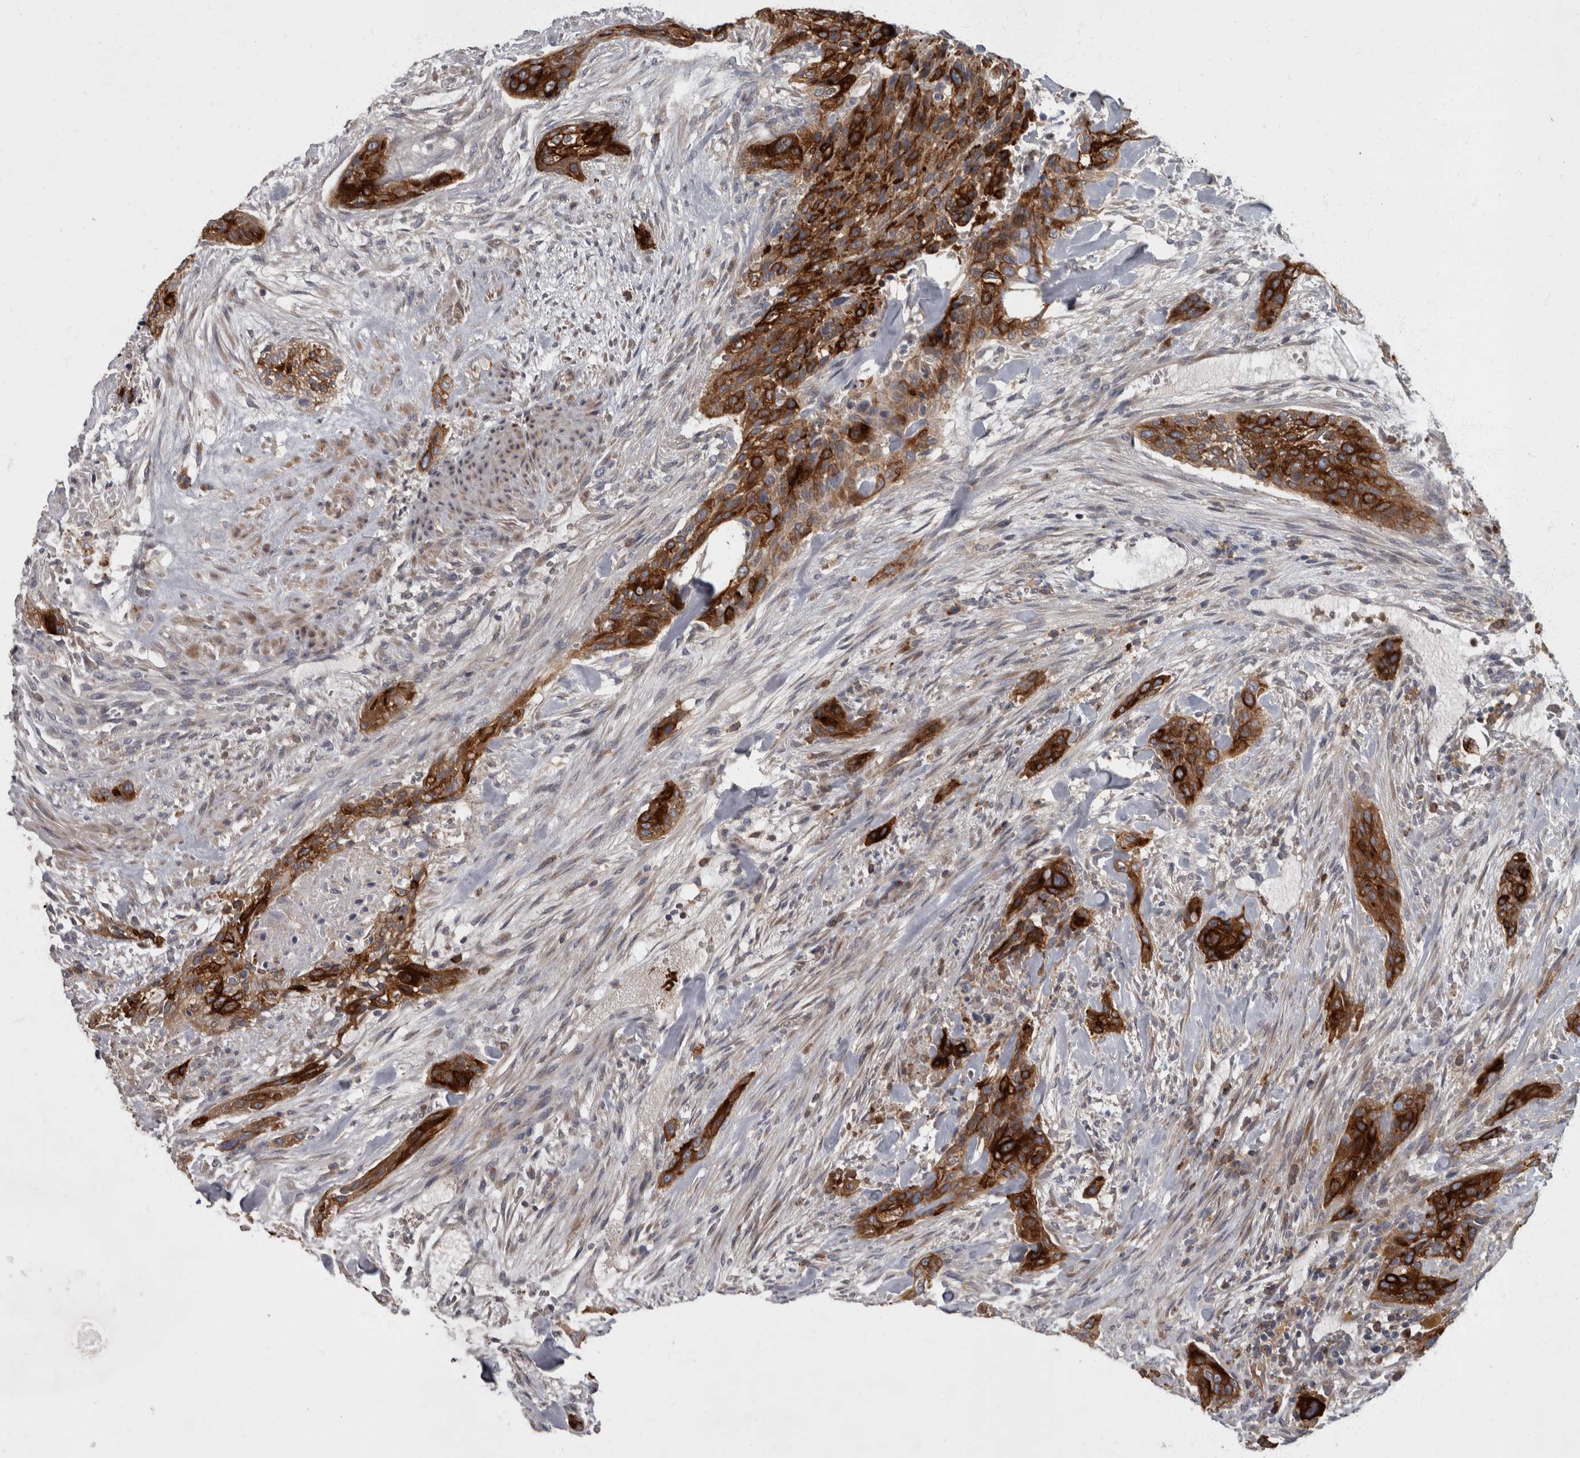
{"staining": {"intensity": "strong", "quantity": ">75%", "location": "cytoplasmic/membranous"}, "tissue": "urothelial cancer", "cell_type": "Tumor cells", "image_type": "cancer", "snomed": [{"axis": "morphology", "description": "Urothelial carcinoma, High grade"}, {"axis": "topography", "description": "Urinary bladder"}], "caption": "A high amount of strong cytoplasmic/membranous positivity is identified in about >75% of tumor cells in urothelial cancer tissue.", "gene": "CDC42BPG", "patient": {"sex": "male", "age": 35}}